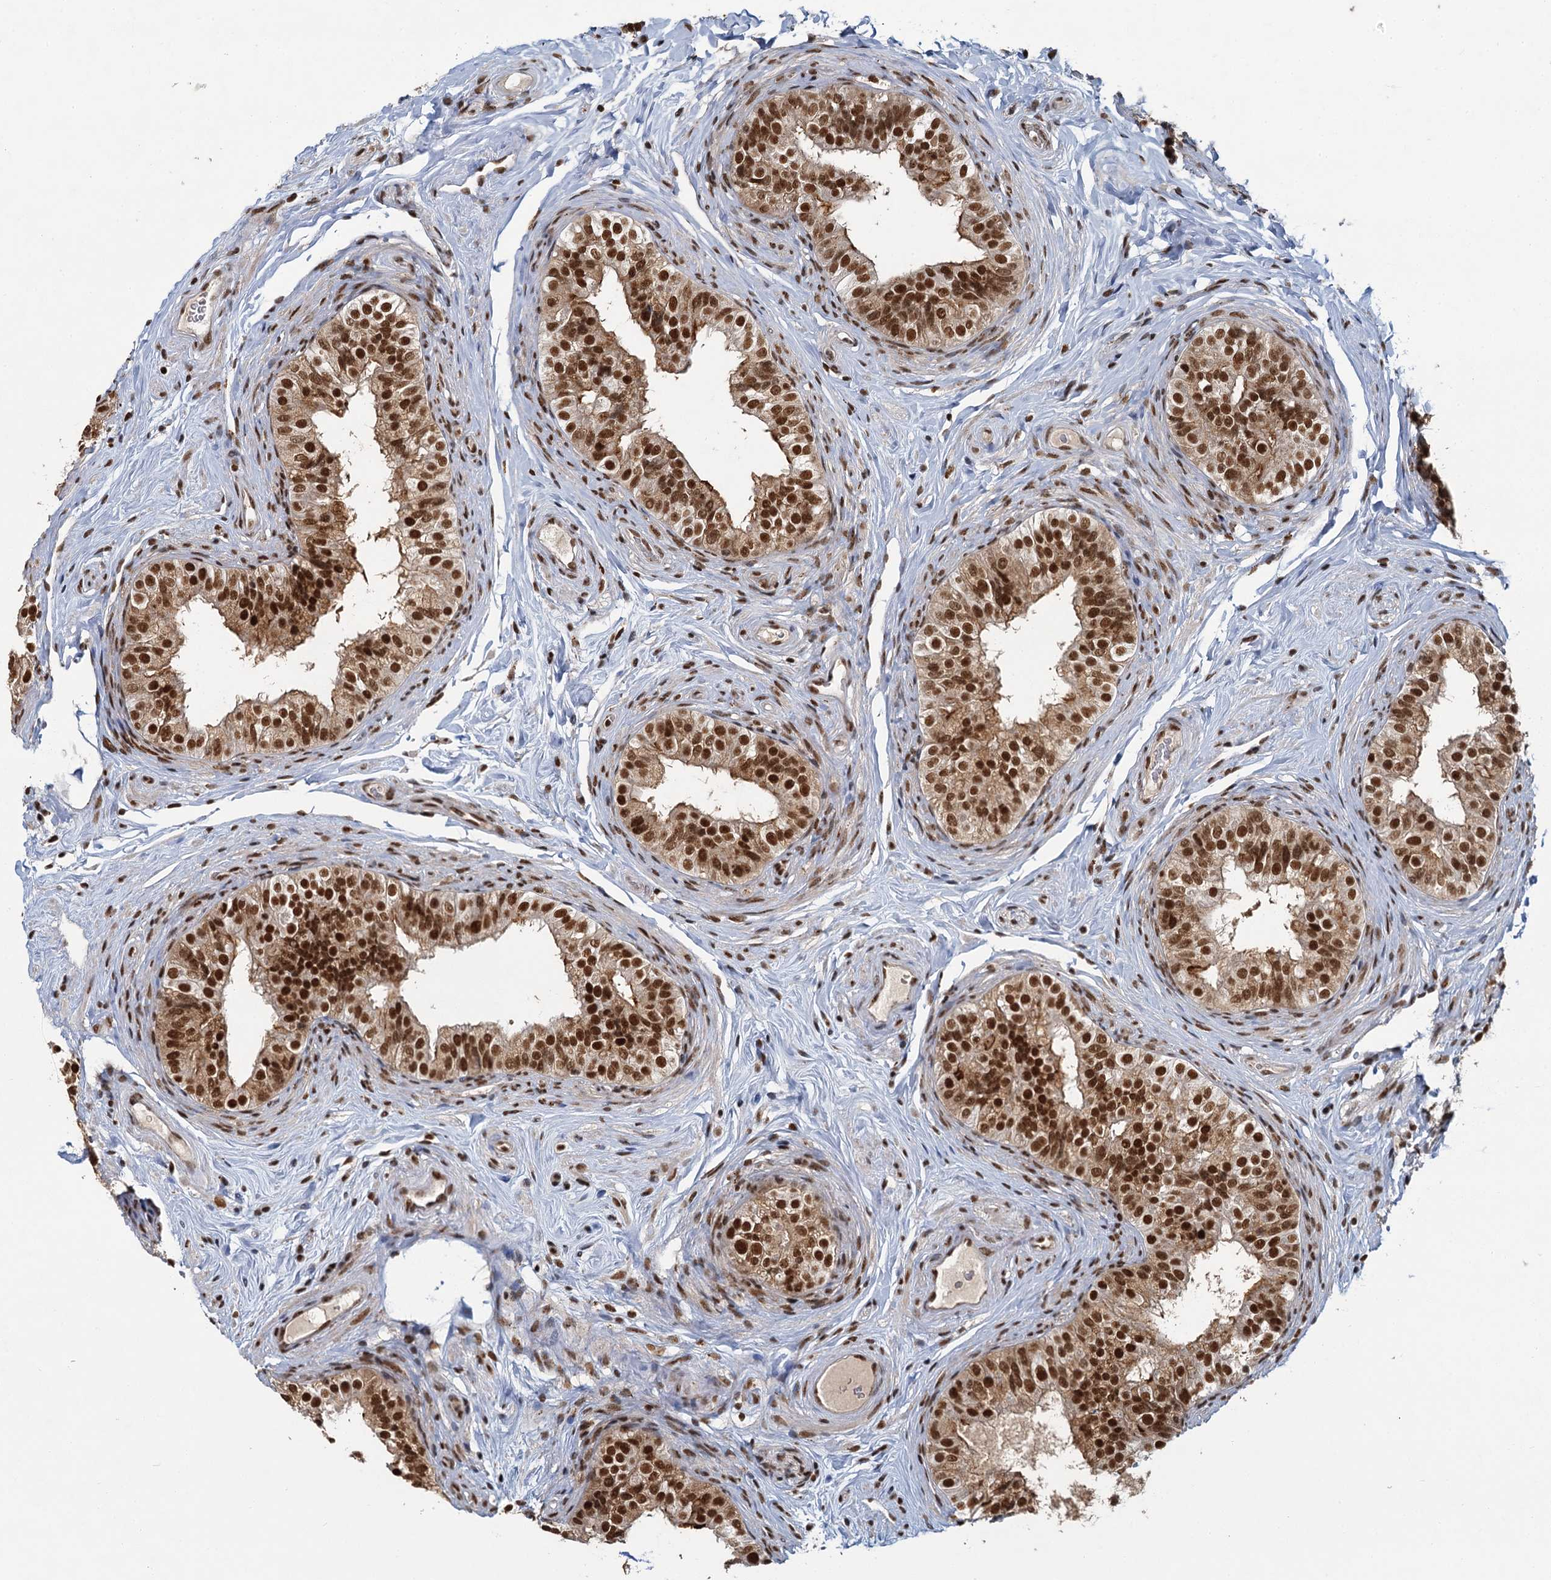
{"staining": {"intensity": "strong", "quantity": ">75%", "location": "cytoplasmic/membranous,nuclear"}, "tissue": "epididymis", "cell_type": "Glandular cells", "image_type": "normal", "snomed": [{"axis": "morphology", "description": "Normal tissue, NOS"}, {"axis": "topography", "description": "Epididymis"}], "caption": "Immunohistochemical staining of unremarkable epididymis displays >75% levels of strong cytoplasmic/membranous,nuclear protein staining in about >75% of glandular cells.", "gene": "PPHLN1", "patient": {"sex": "male", "age": 49}}